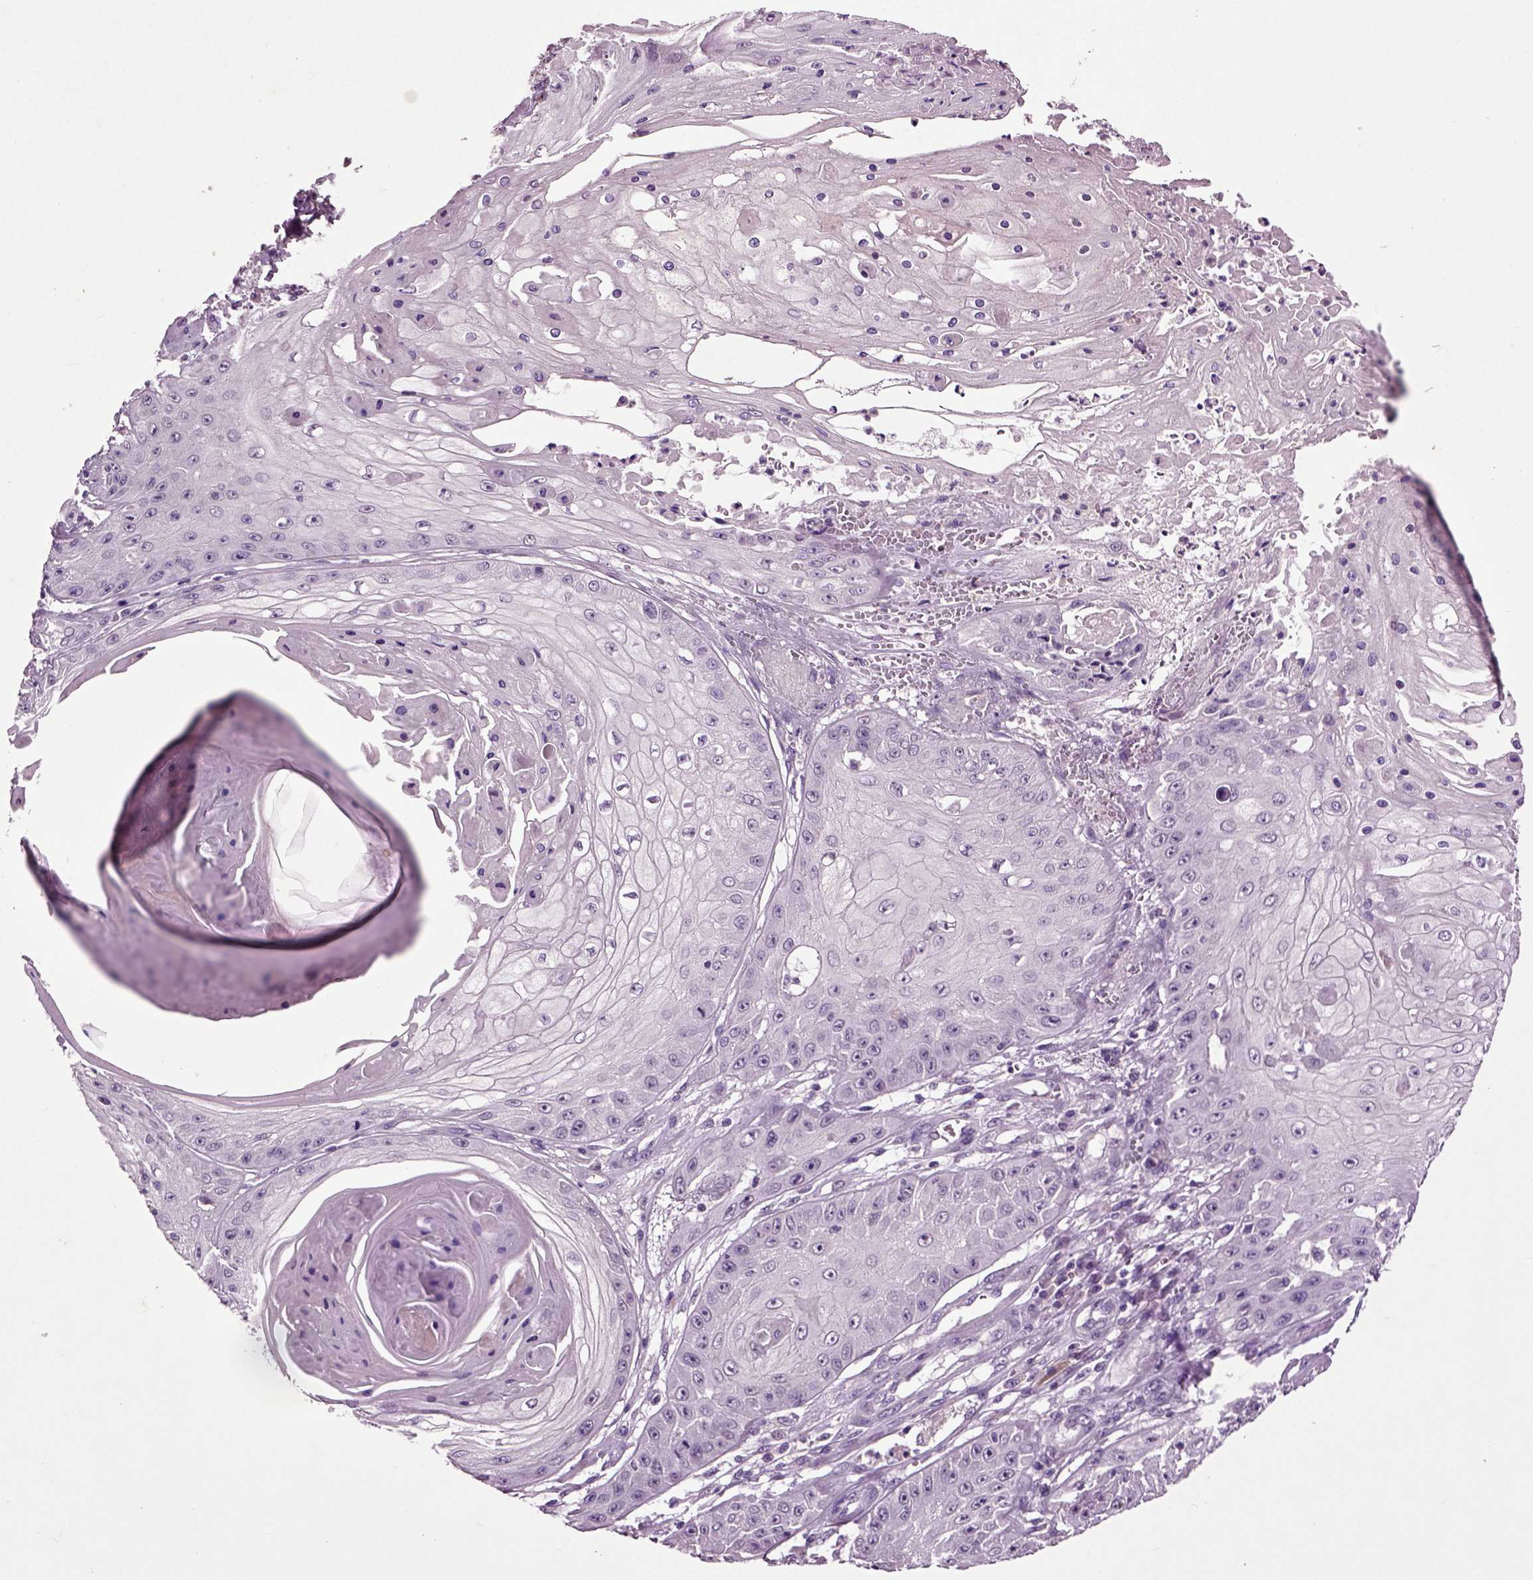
{"staining": {"intensity": "negative", "quantity": "none", "location": "none"}, "tissue": "skin cancer", "cell_type": "Tumor cells", "image_type": "cancer", "snomed": [{"axis": "morphology", "description": "Squamous cell carcinoma, NOS"}, {"axis": "topography", "description": "Skin"}], "caption": "Protein analysis of skin cancer (squamous cell carcinoma) shows no significant expression in tumor cells.", "gene": "CRHR1", "patient": {"sex": "male", "age": 70}}